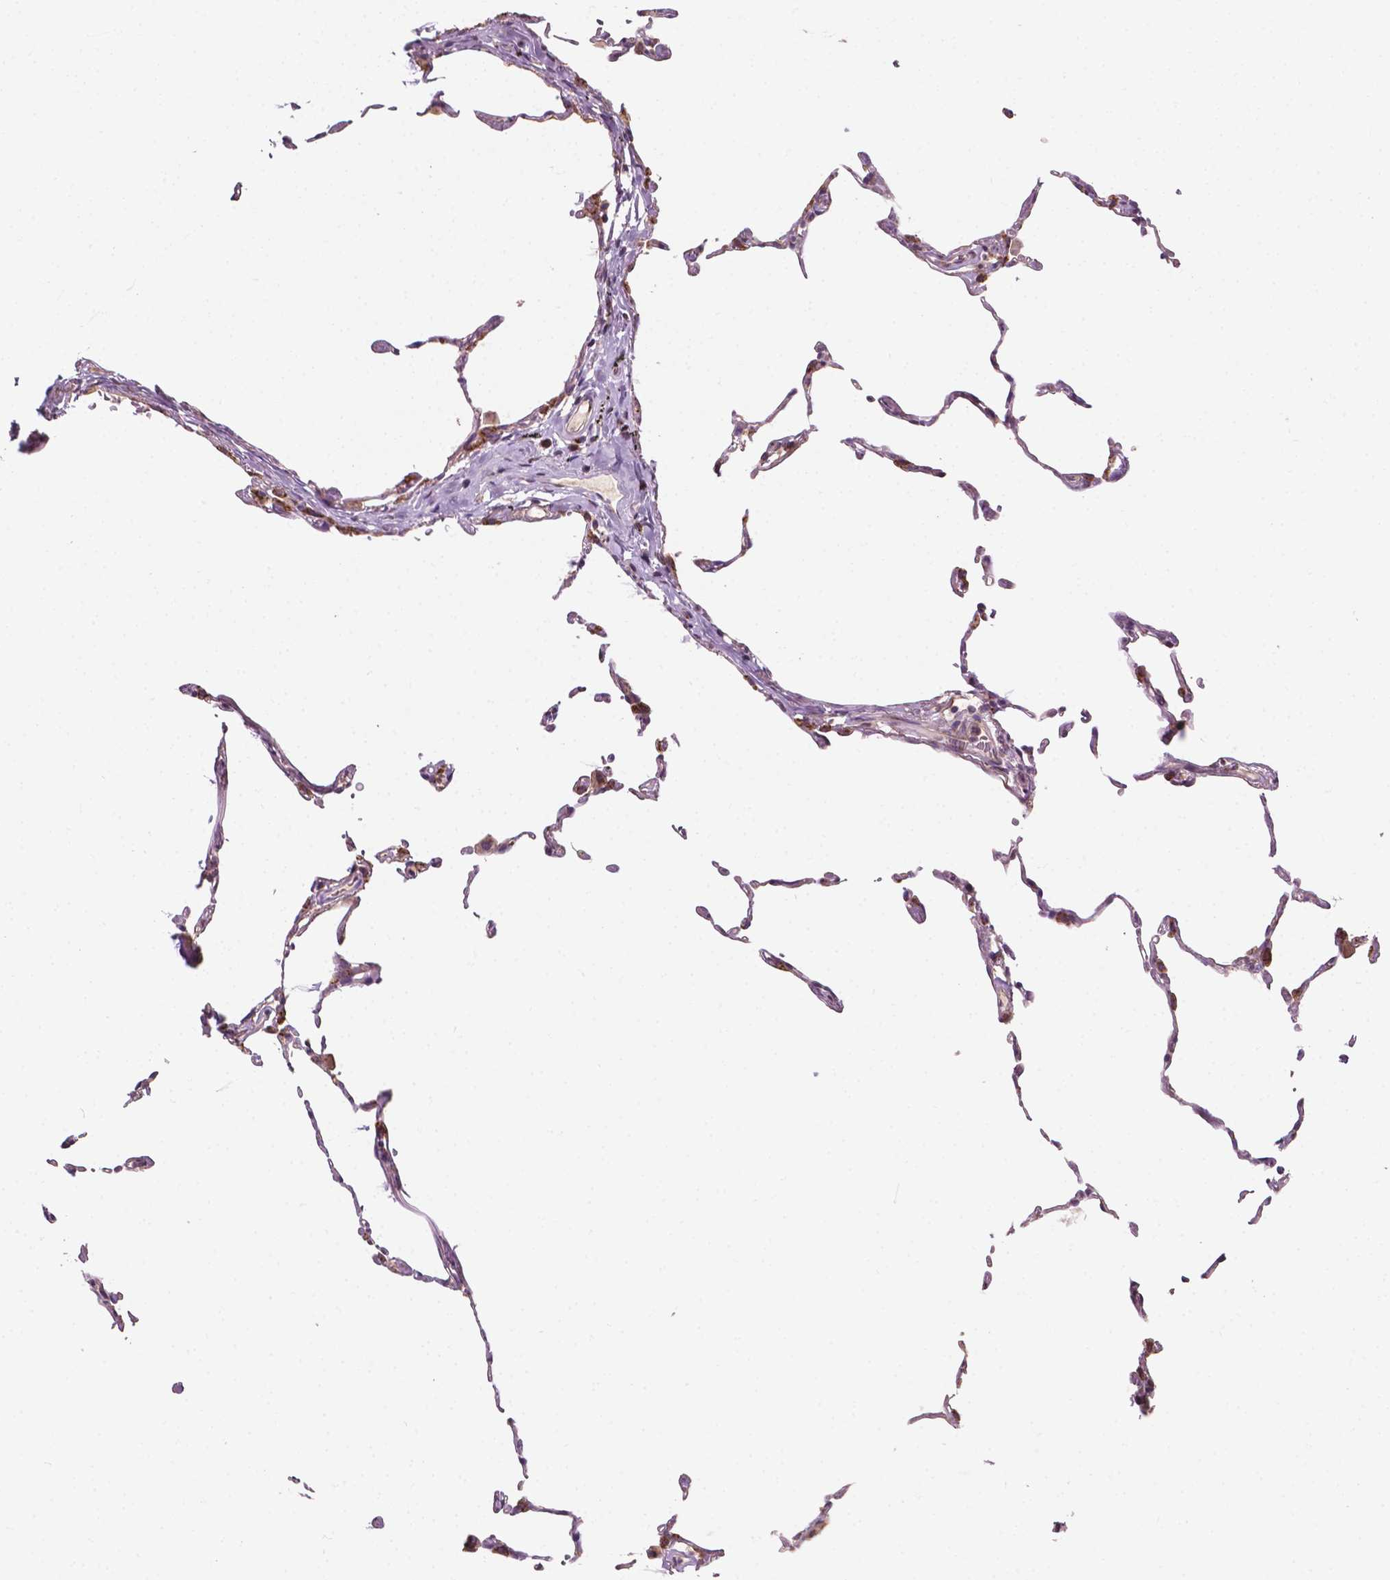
{"staining": {"intensity": "negative", "quantity": "none", "location": "none"}, "tissue": "lung", "cell_type": "Alveolar cells", "image_type": "normal", "snomed": [{"axis": "morphology", "description": "Normal tissue, NOS"}, {"axis": "topography", "description": "Lung"}], "caption": "IHC histopathology image of benign lung: human lung stained with DAB reveals no significant protein positivity in alveolar cells.", "gene": "EBAG9", "patient": {"sex": "female", "age": 57}}